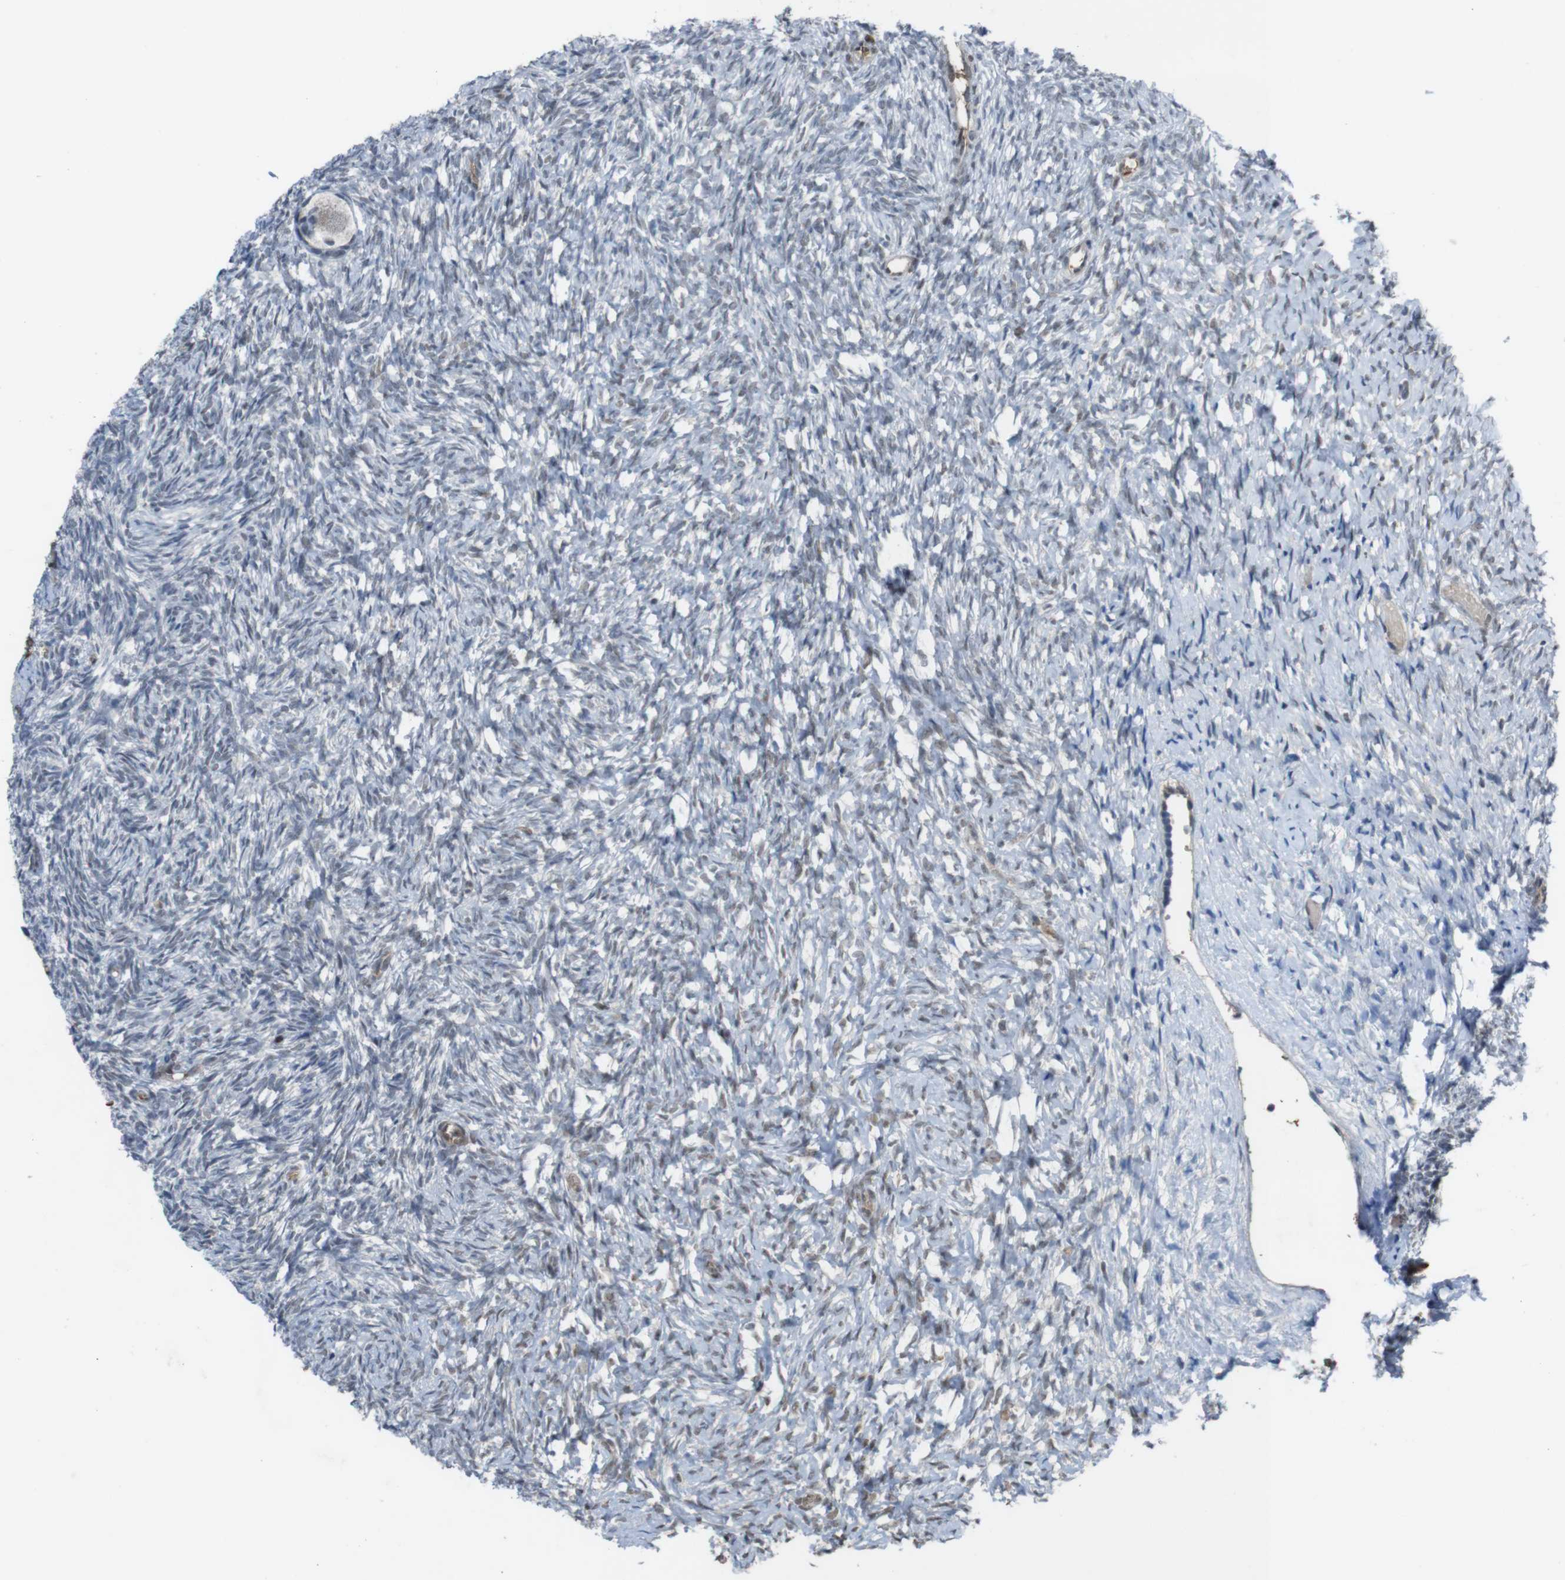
{"staining": {"intensity": "negative", "quantity": "none", "location": "none"}, "tissue": "ovary", "cell_type": "Follicle cells", "image_type": "normal", "snomed": [{"axis": "morphology", "description": "Normal tissue, NOS"}, {"axis": "topography", "description": "Ovary"}], "caption": "IHC of benign human ovary demonstrates no expression in follicle cells.", "gene": "SUB1", "patient": {"sex": "female", "age": 35}}